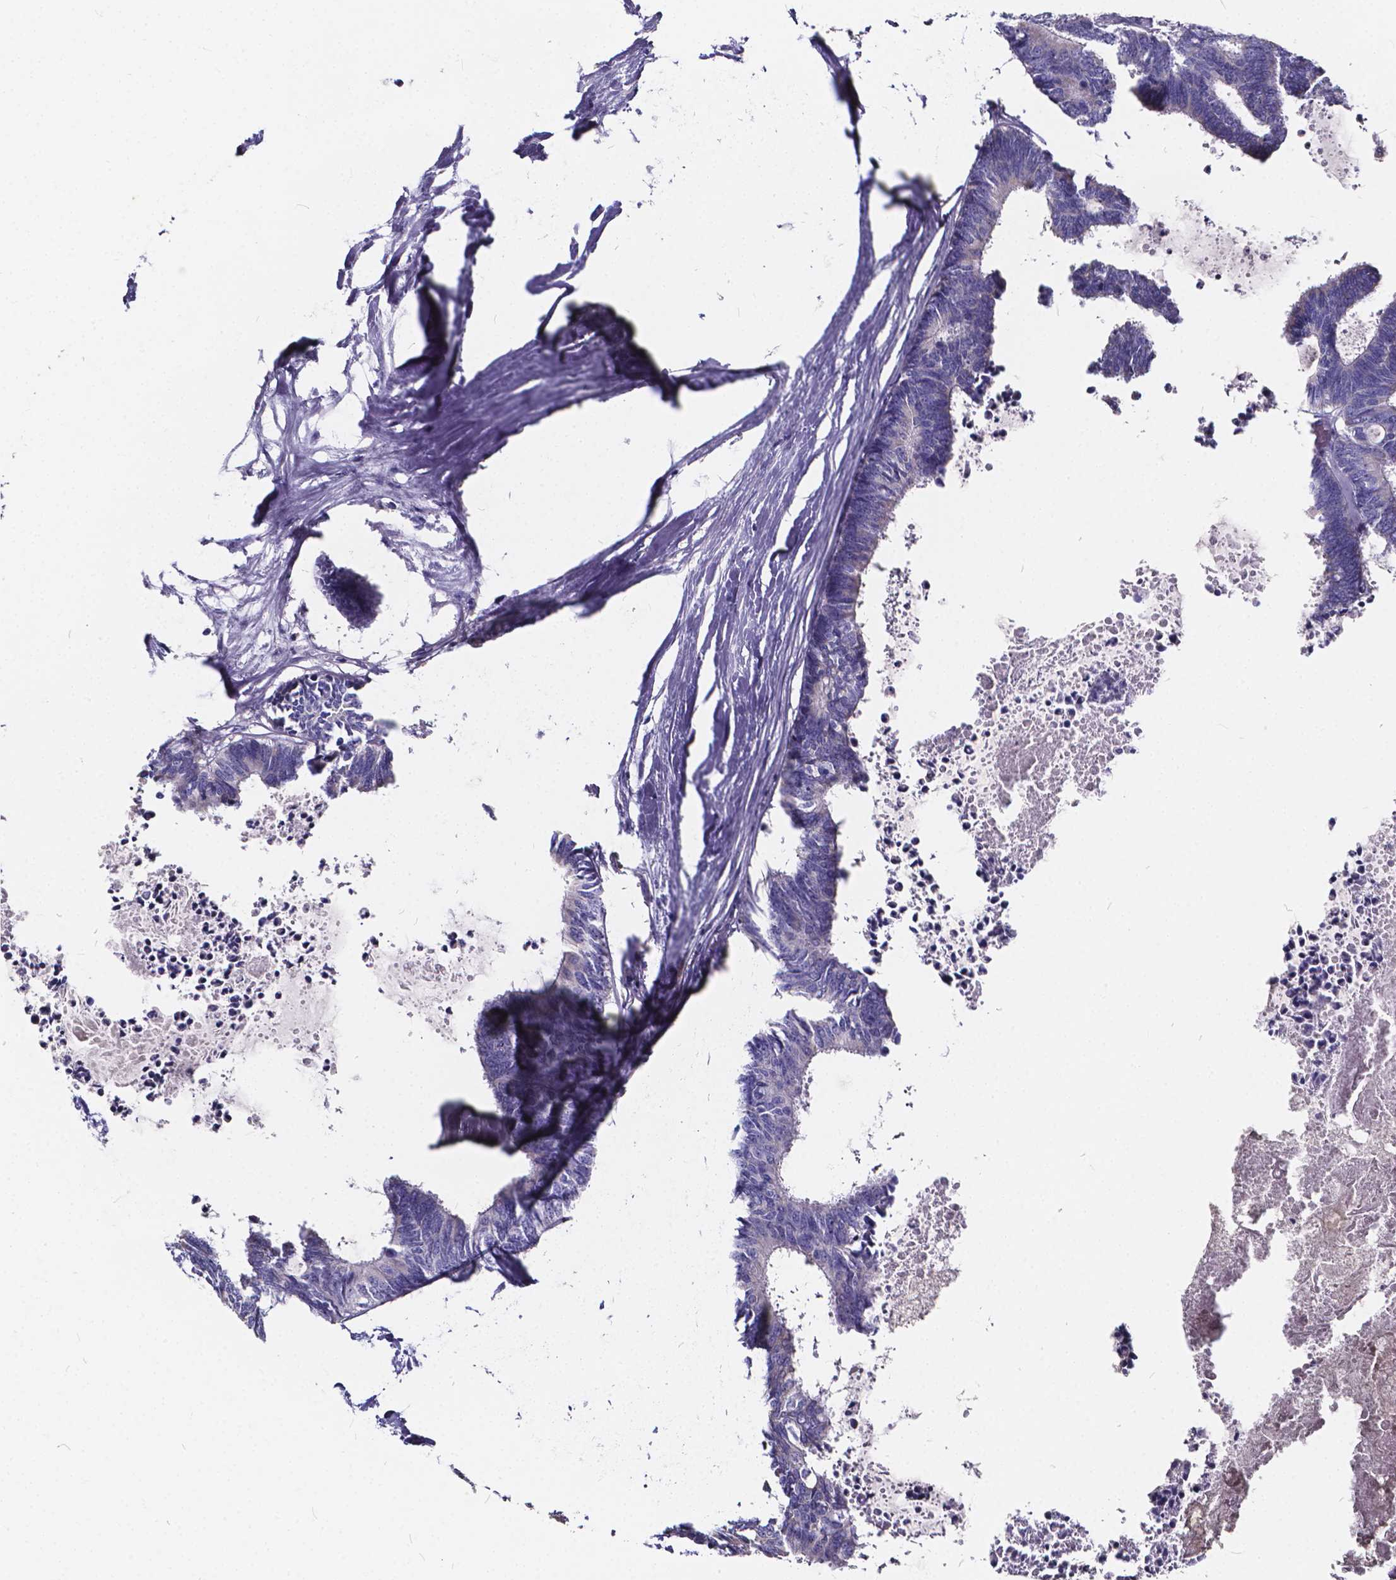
{"staining": {"intensity": "negative", "quantity": "none", "location": "none"}, "tissue": "colorectal cancer", "cell_type": "Tumor cells", "image_type": "cancer", "snomed": [{"axis": "morphology", "description": "Adenocarcinoma, NOS"}, {"axis": "topography", "description": "Colon"}, {"axis": "topography", "description": "Rectum"}], "caption": "The histopathology image demonstrates no significant staining in tumor cells of colorectal adenocarcinoma.", "gene": "SPEF2", "patient": {"sex": "male", "age": 57}}